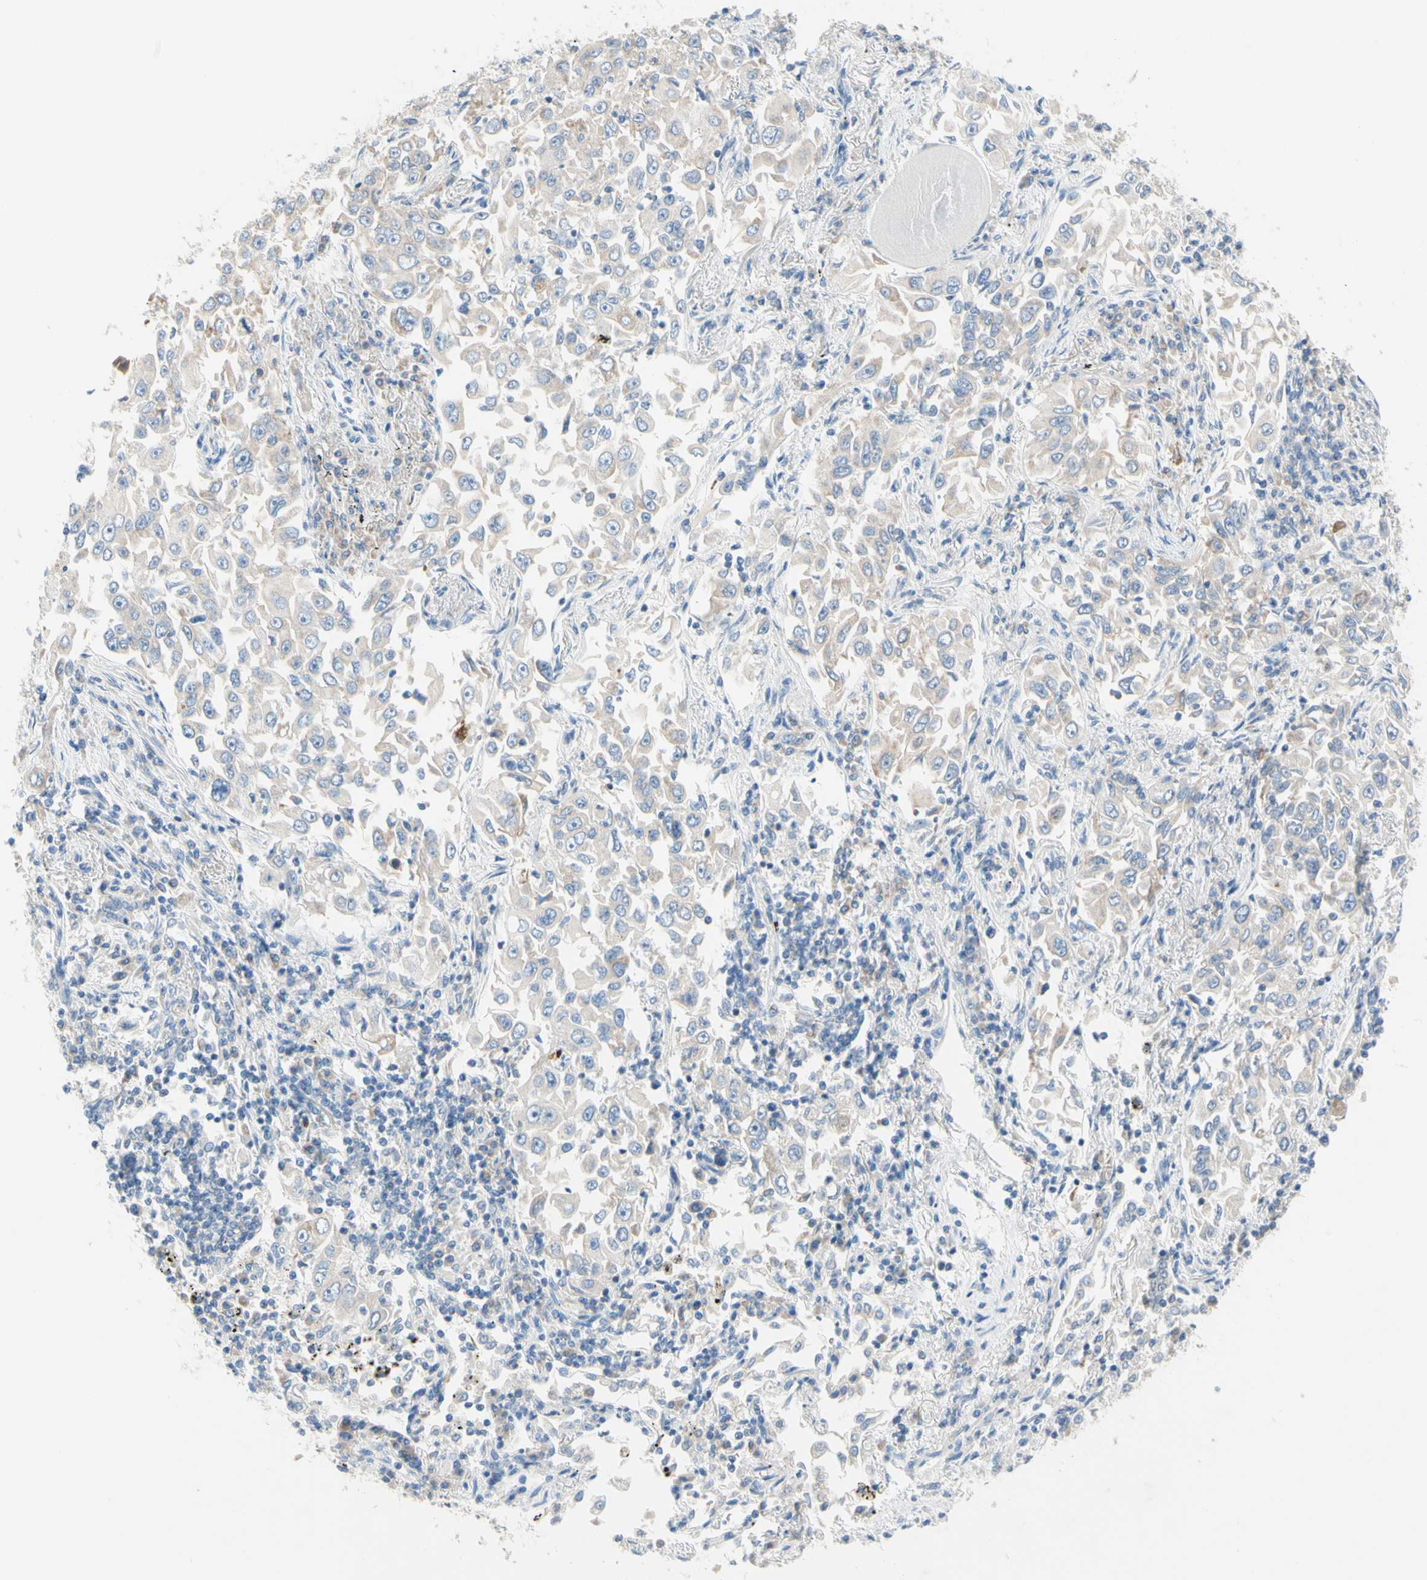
{"staining": {"intensity": "negative", "quantity": "none", "location": "none"}, "tissue": "lung cancer", "cell_type": "Tumor cells", "image_type": "cancer", "snomed": [{"axis": "morphology", "description": "Adenocarcinoma, NOS"}, {"axis": "topography", "description": "Lung"}], "caption": "Human lung adenocarcinoma stained for a protein using immunohistochemistry (IHC) displays no staining in tumor cells.", "gene": "MFF", "patient": {"sex": "male", "age": 84}}